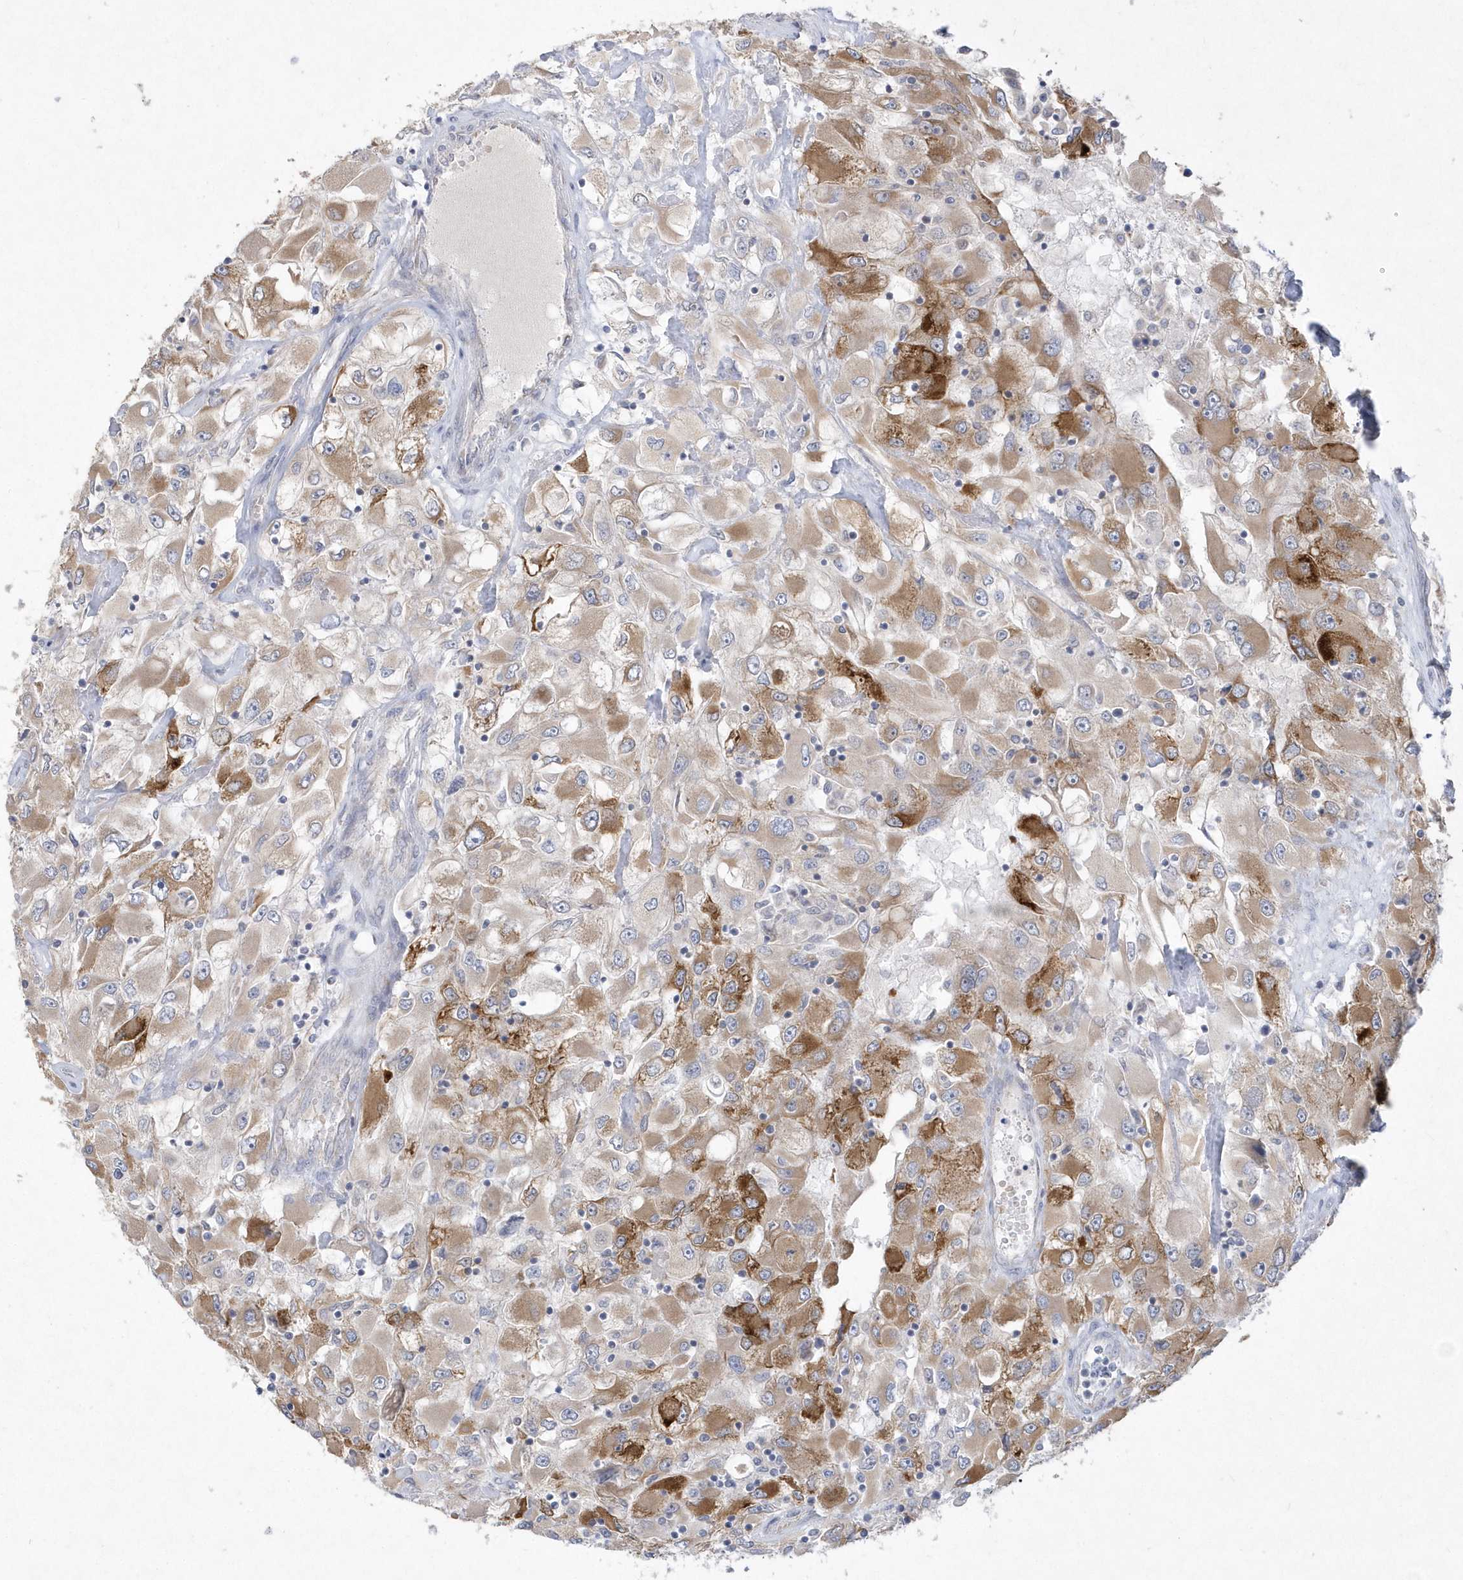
{"staining": {"intensity": "moderate", "quantity": ">75%", "location": "cytoplasmic/membranous"}, "tissue": "renal cancer", "cell_type": "Tumor cells", "image_type": "cancer", "snomed": [{"axis": "morphology", "description": "Adenocarcinoma, NOS"}, {"axis": "topography", "description": "Kidney"}], "caption": "Protein staining by immunohistochemistry (IHC) shows moderate cytoplasmic/membranous expression in approximately >75% of tumor cells in renal adenocarcinoma.", "gene": "DGAT1", "patient": {"sex": "female", "age": 52}}